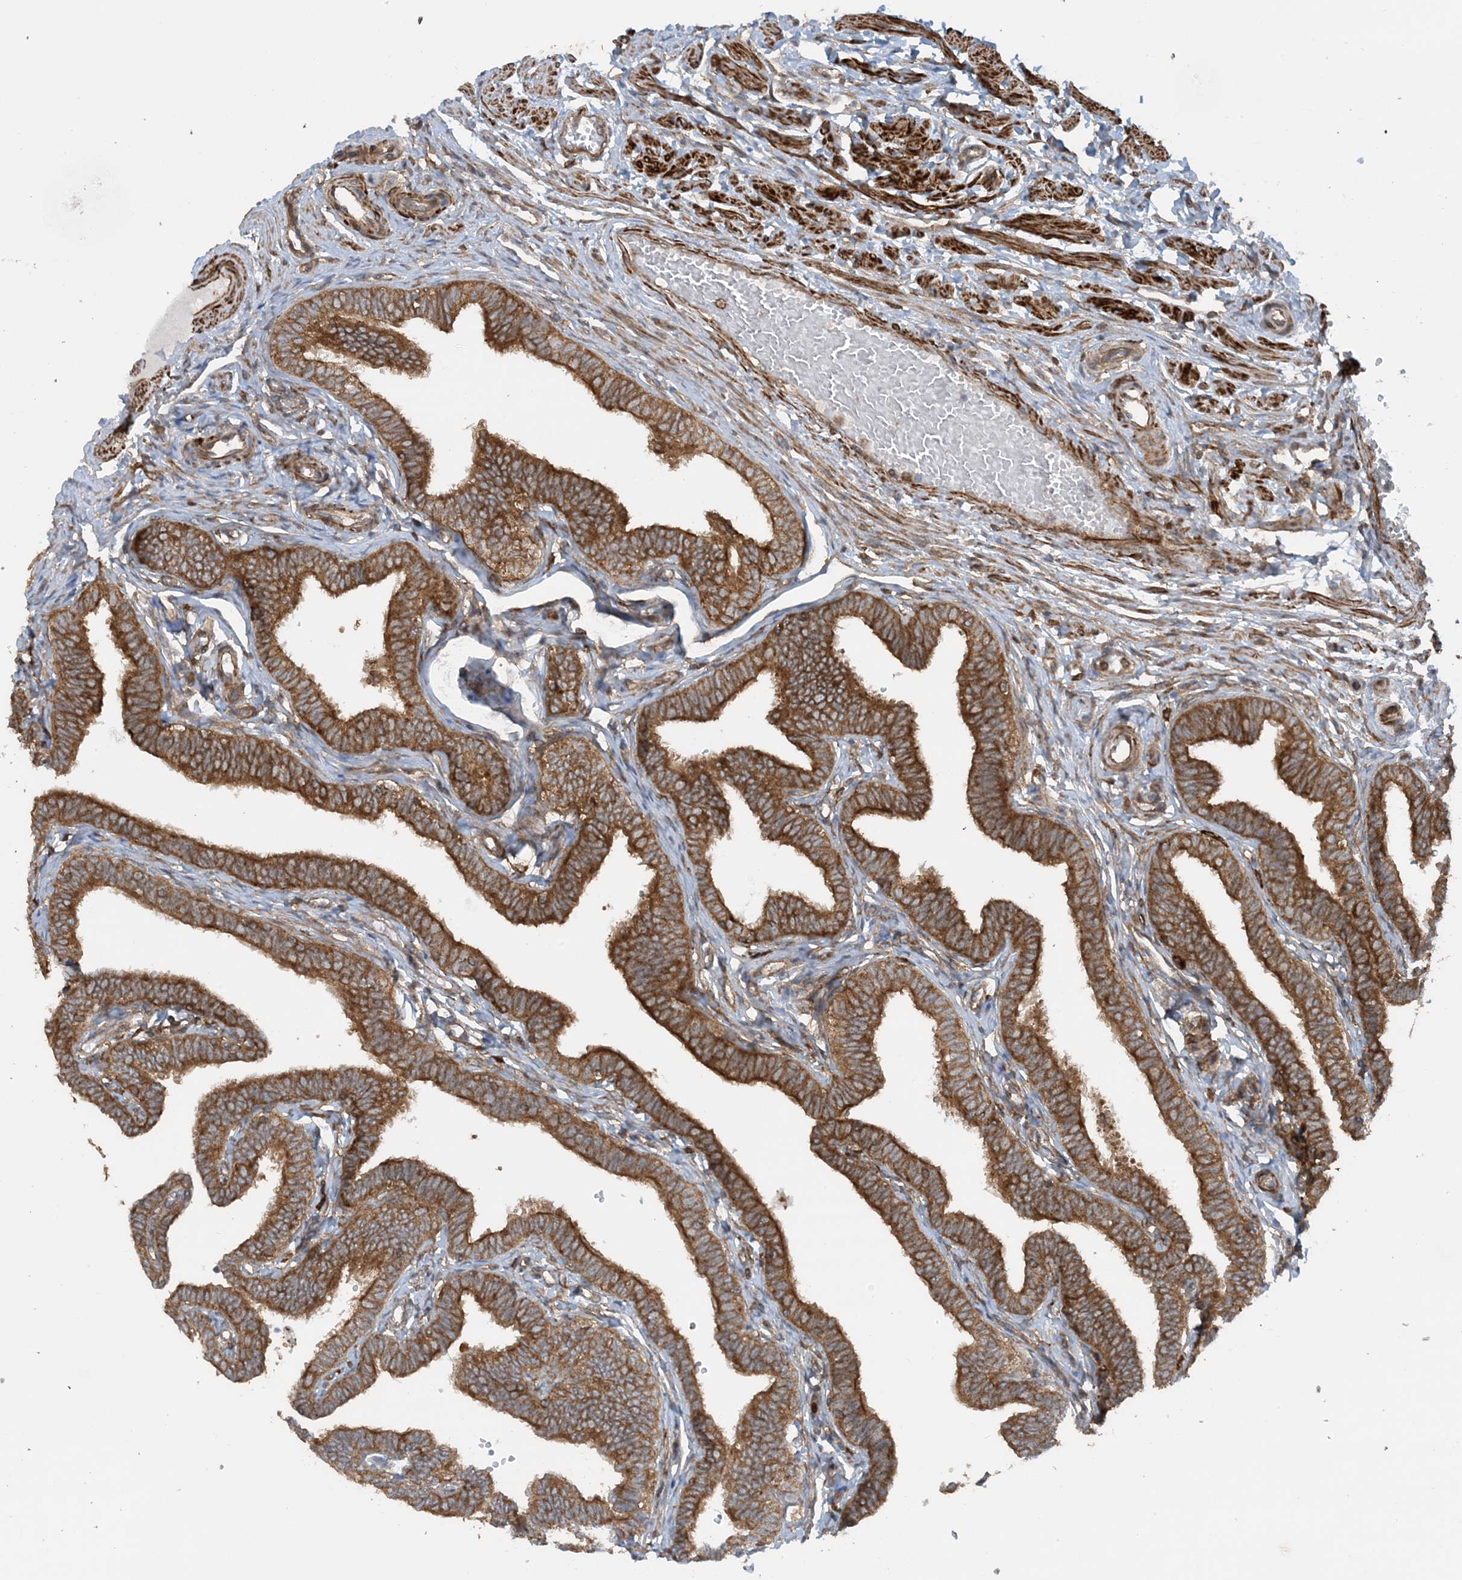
{"staining": {"intensity": "strong", "quantity": ">75%", "location": "cytoplasmic/membranous"}, "tissue": "fallopian tube", "cell_type": "Glandular cells", "image_type": "normal", "snomed": [{"axis": "morphology", "description": "Normal tissue, NOS"}, {"axis": "topography", "description": "Fallopian tube"}, {"axis": "topography", "description": "Ovary"}], "caption": "Immunohistochemical staining of normal human fallopian tube reveals high levels of strong cytoplasmic/membranous expression in about >75% of glandular cells.", "gene": "STAM2", "patient": {"sex": "female", "age": 23}}